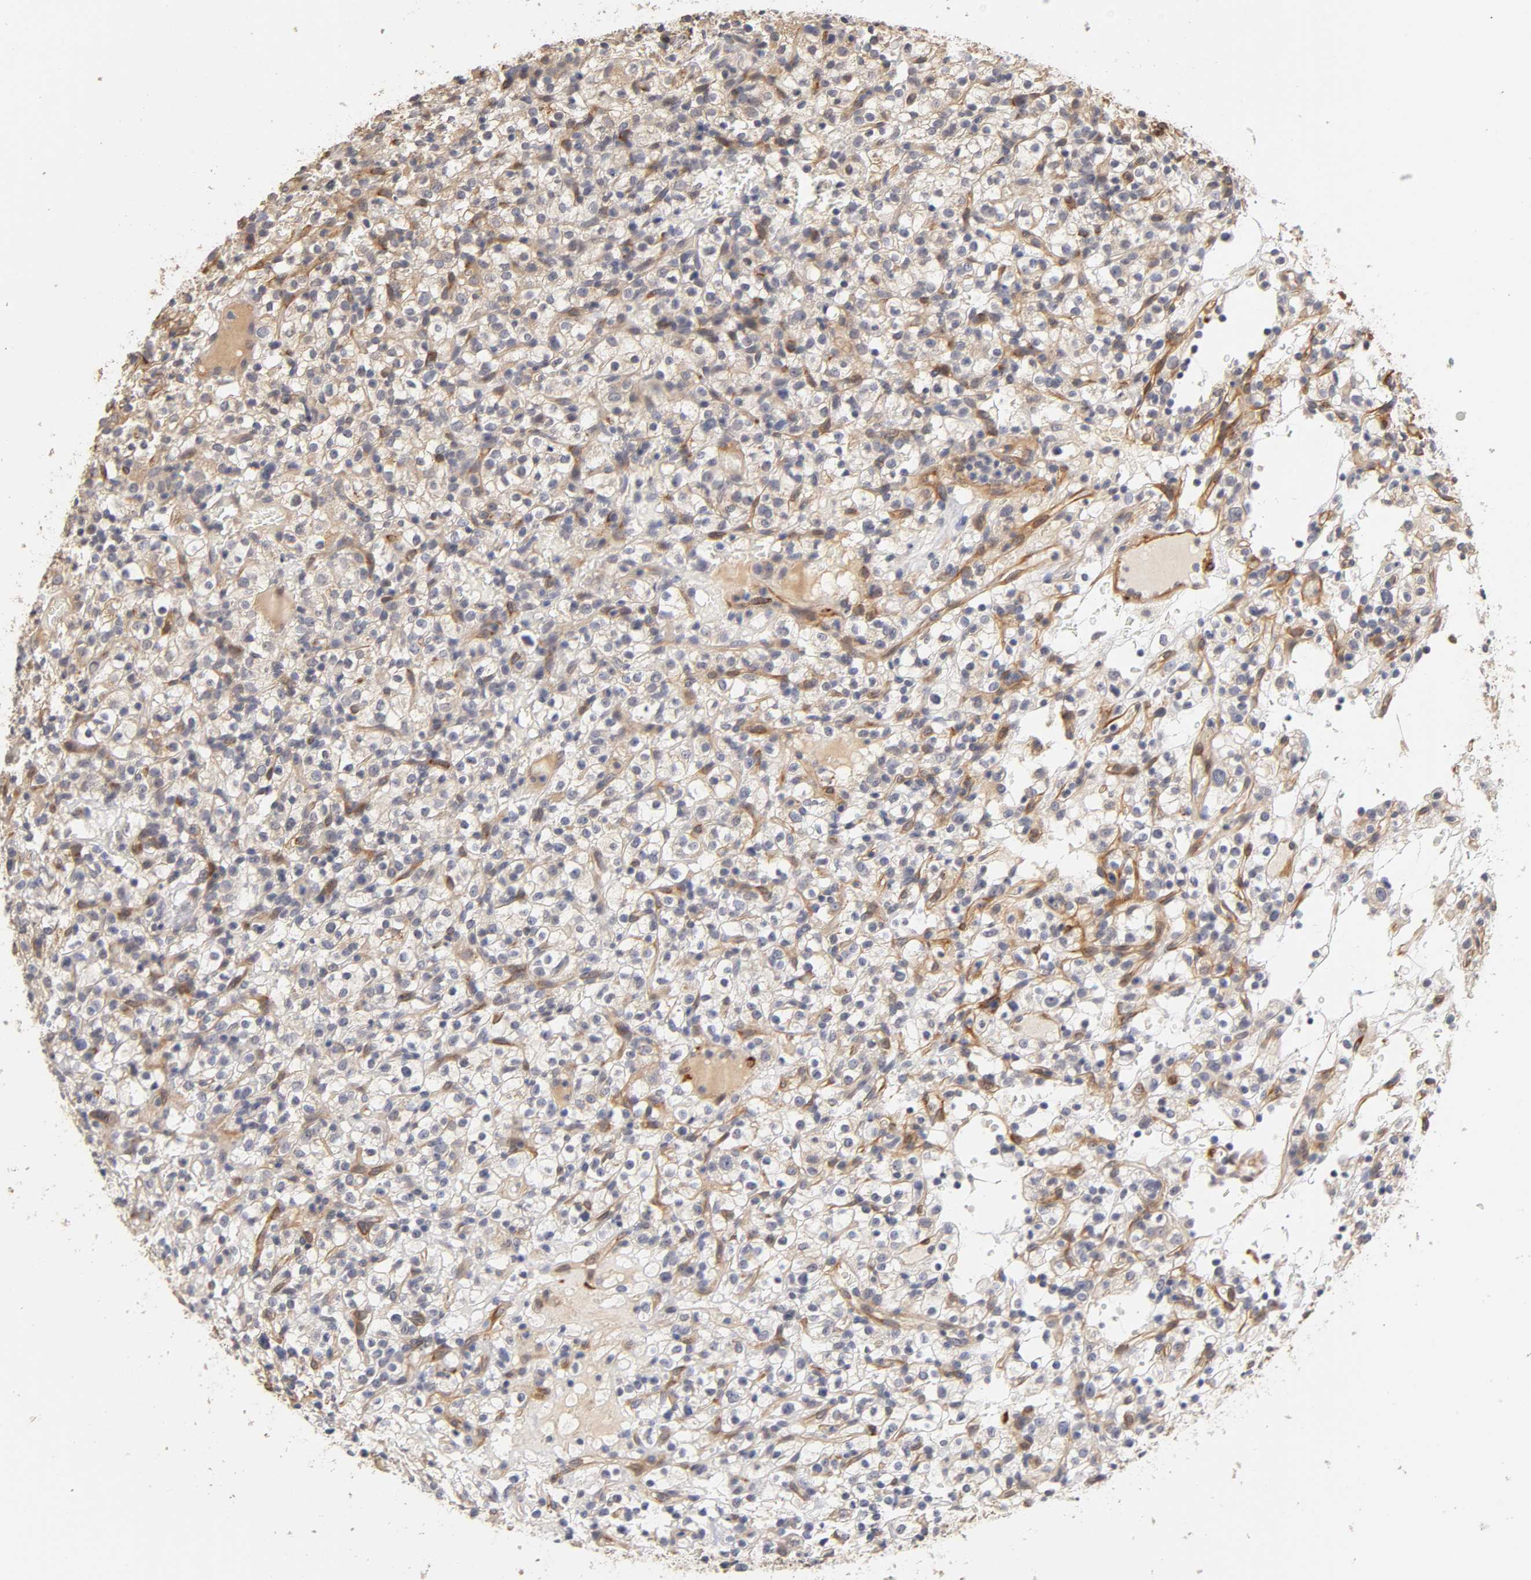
{"staining": {"intensity": "weak", "quantity": "<25%", "location": "cytoplasmic/membranous"}, "tissue": "renal cancer", "cell_type": "Tumor cells", "image_type": "cancer", "snomed": [{"axis": "morphology", "description": "Normal tissue, NOS"}, {"axis": "morphology", "description": "Adenocarcinoma, NOS"}, {"axis": "topography", "description": "Kidney"}], "caption": "Renal cancer (adenocarcinoma) was stained to show a protein in brown. There is no significant expression in tumor cells.", "gene": "LAMB1", "patient": {"sex": "female", "age": 72}}